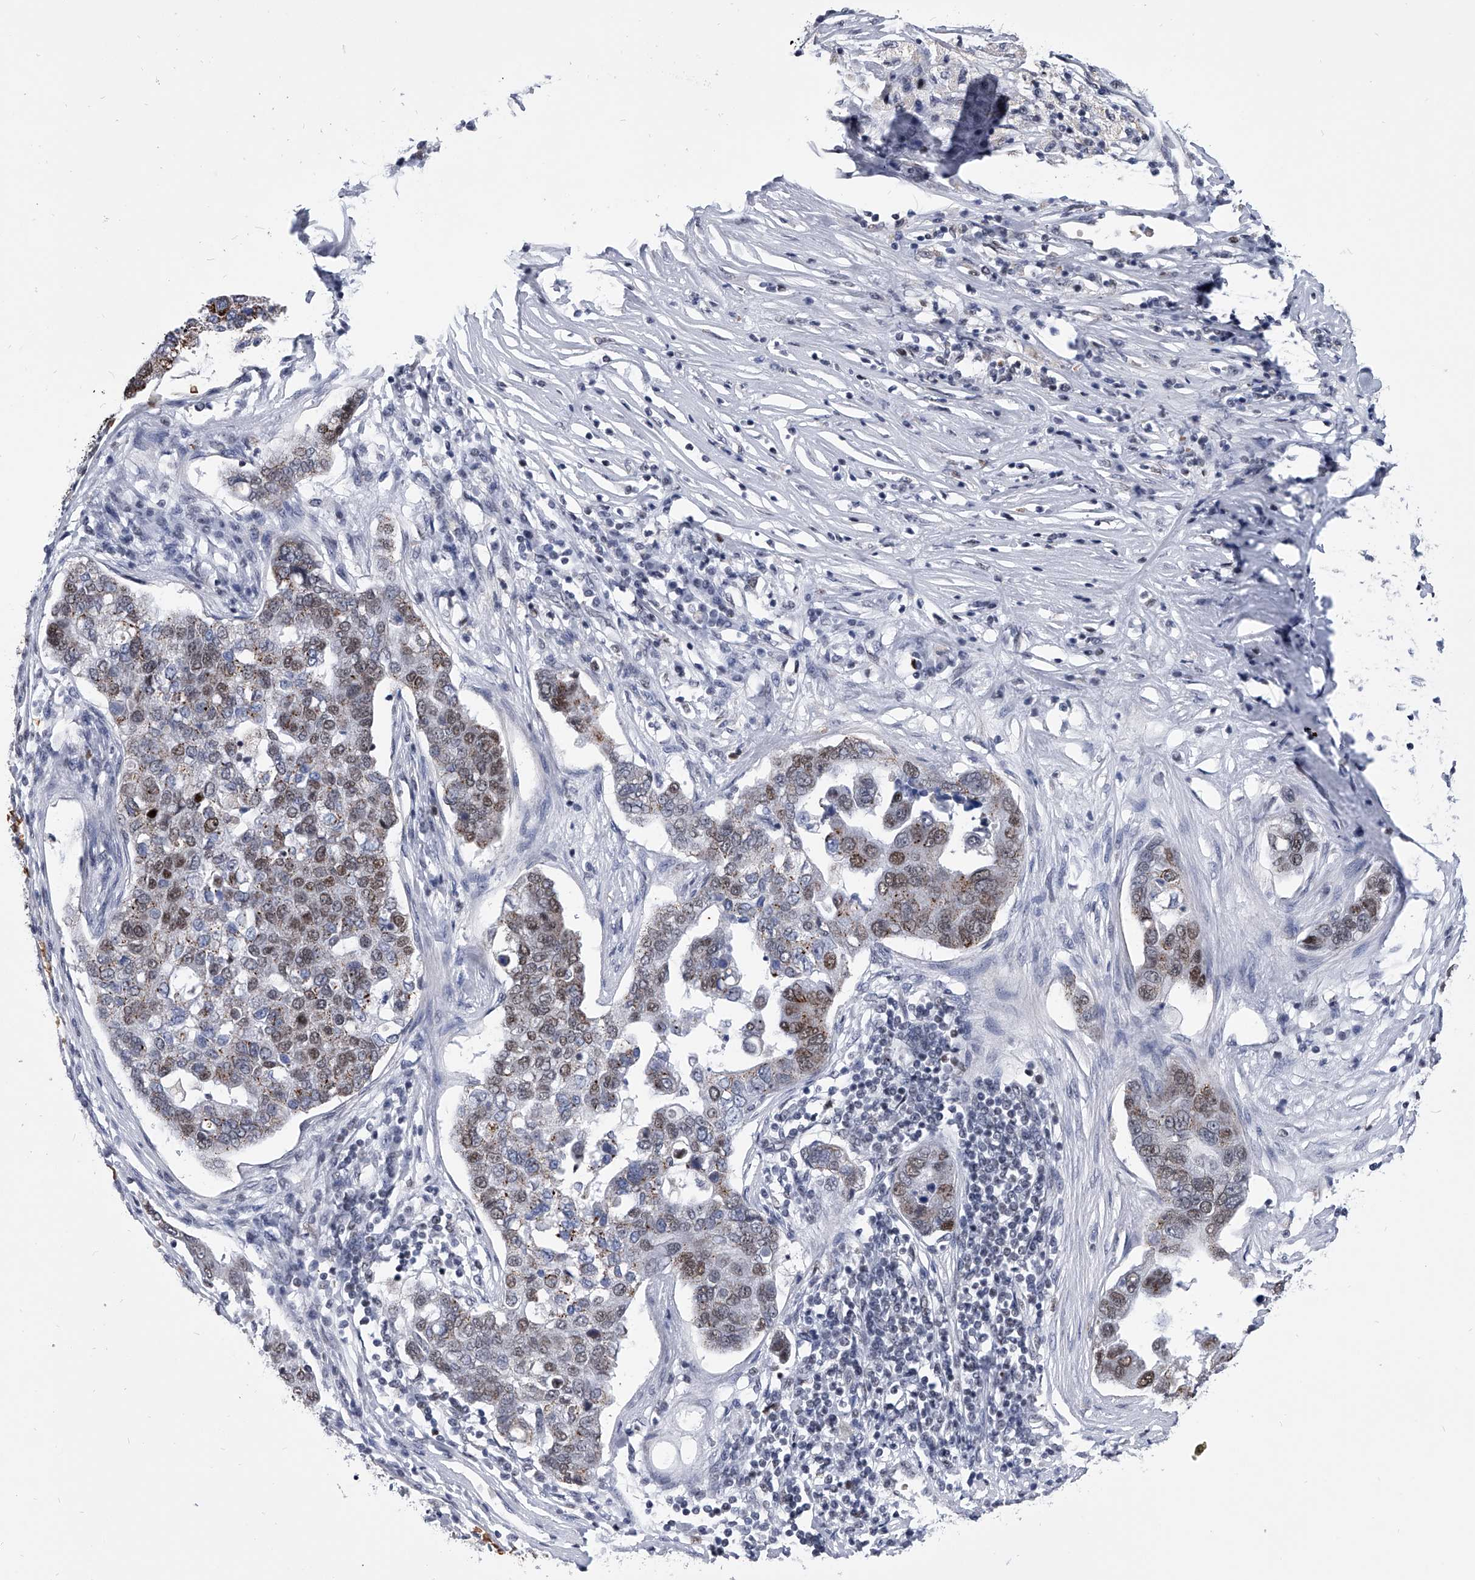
{"staining": {"intensity": "moderate", "quantity": "25%-75%", "location": "nuclear"}, "tissue": "pancreatic cancer", "cell_type": "Tumor cells", "image_type": "cancer", "snomed": [{"axis": "morphology", "description": "Adenocarcinoma, NOS"}, {"axis": "topography", "description": "Pancreas"}], "caption": "DAB immunohistochemical staining of human pancreatic cancer (adenocarcinoma) shows moderate nuclear protein positivity in about 25%-75% of tumor cells. Nuclei are stained in blue.", "gene": "SIM2", "patient": {"sex": "female", "age": 61}}